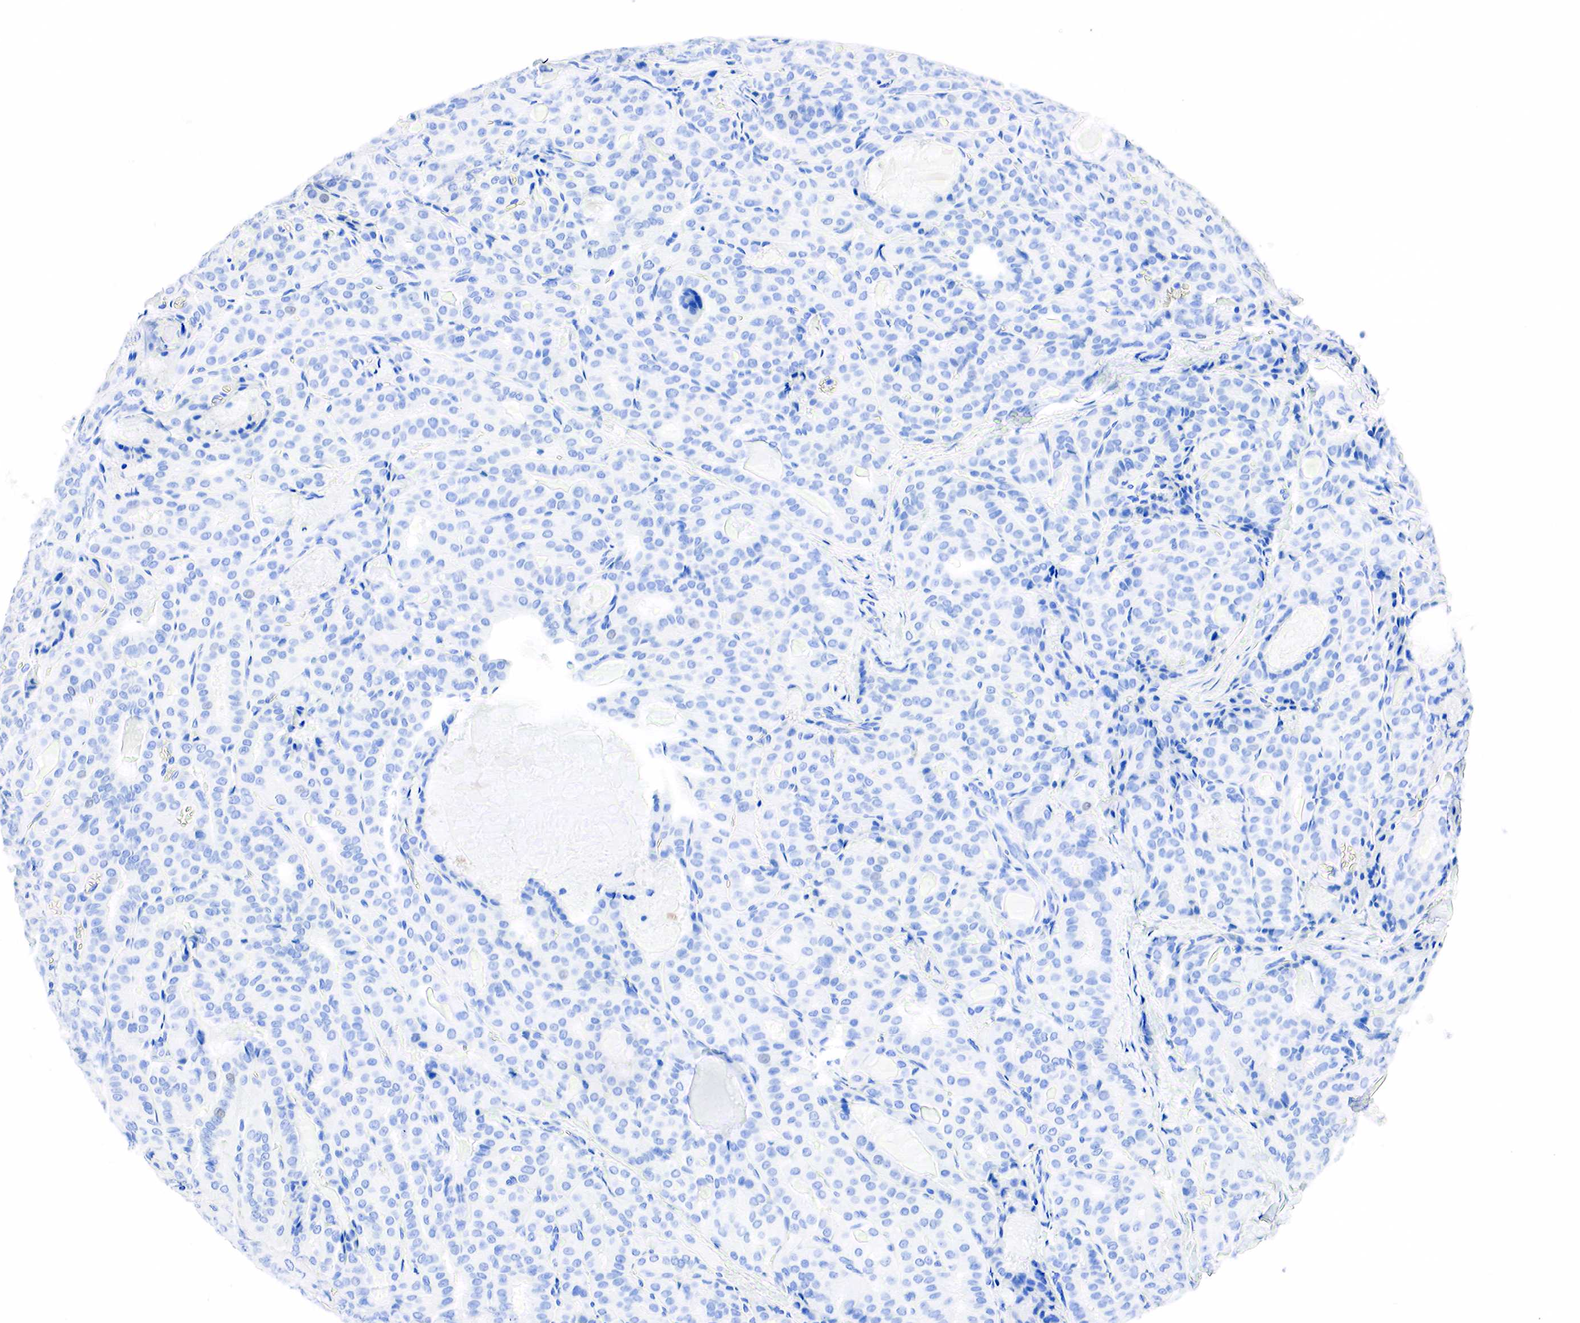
{"staining": {"intensity": "negative", "quantity": "none", "location": "none"}, "tissue": "thyroid cancer", "cell_type": "Tumor cells", "image_type": "cancer", "snomed": [{"axis": "morphology", "description": "Papillary adenocarcinoma, NOS"}, {"axis": "topography", "description": "Thyroid gland"}], "caption": "DAB immunohistochemical staining of human thyroid cancer (papillary adenocarcinoma) reveals no significant expression in tumor cells.", "gene": "PTH", "patient": {"sex": "female", "age": 71}}